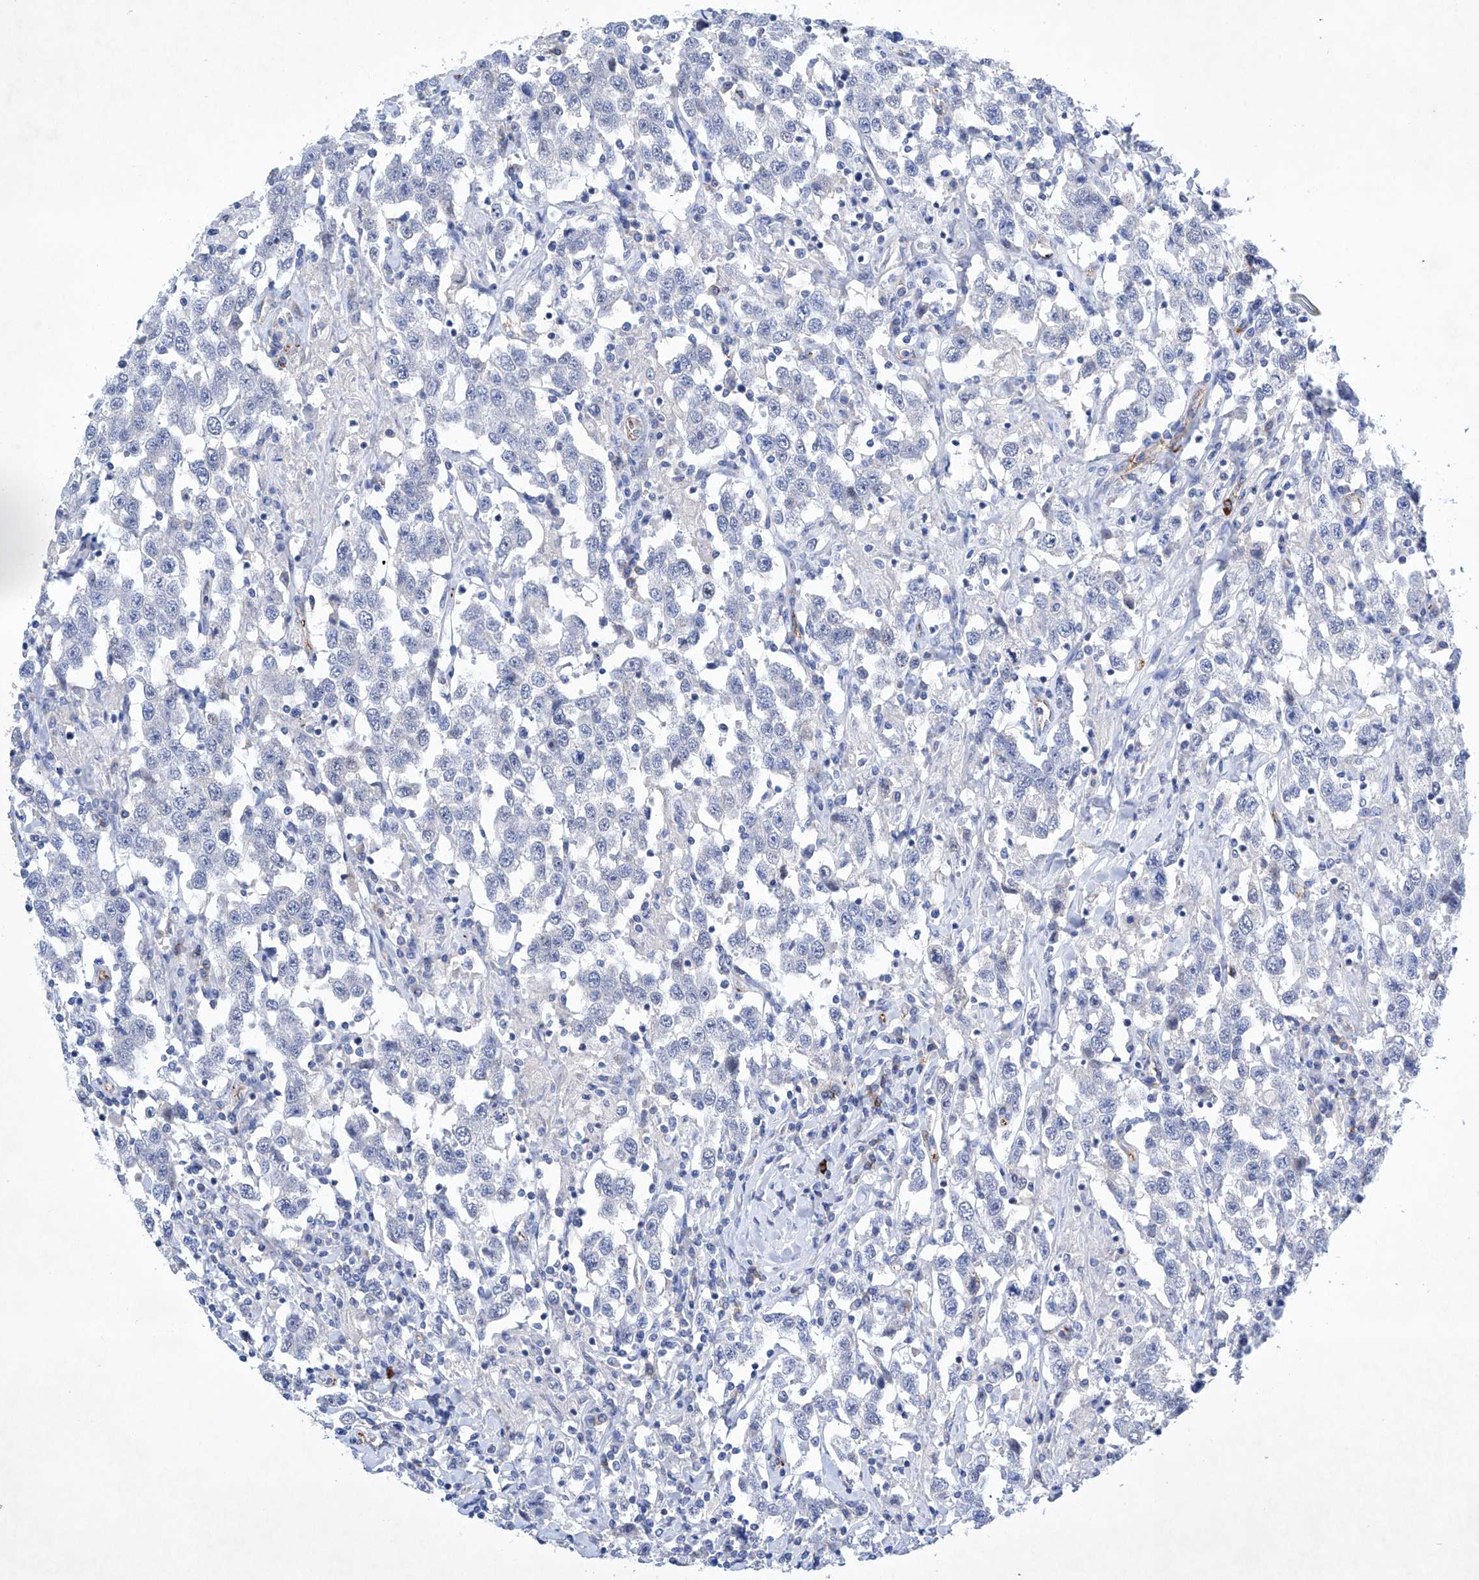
{"staining": {"intensity": "negative", "quantity": "none", "location": "none"}, "tissue": "testis cancer", "cell_type": "Tumor cells", "image_type": "cancer", "snomed": [{"axis": "morphology", "description": "Seminoma, NOS"}, {"axis": "topography", "description": "Testis"}], "caption": "Tumor cells are negative for protein expression in human testis cancer (seminoma).", "gene": "ETV7", "patient": {"sex": "male", "age": 41}}